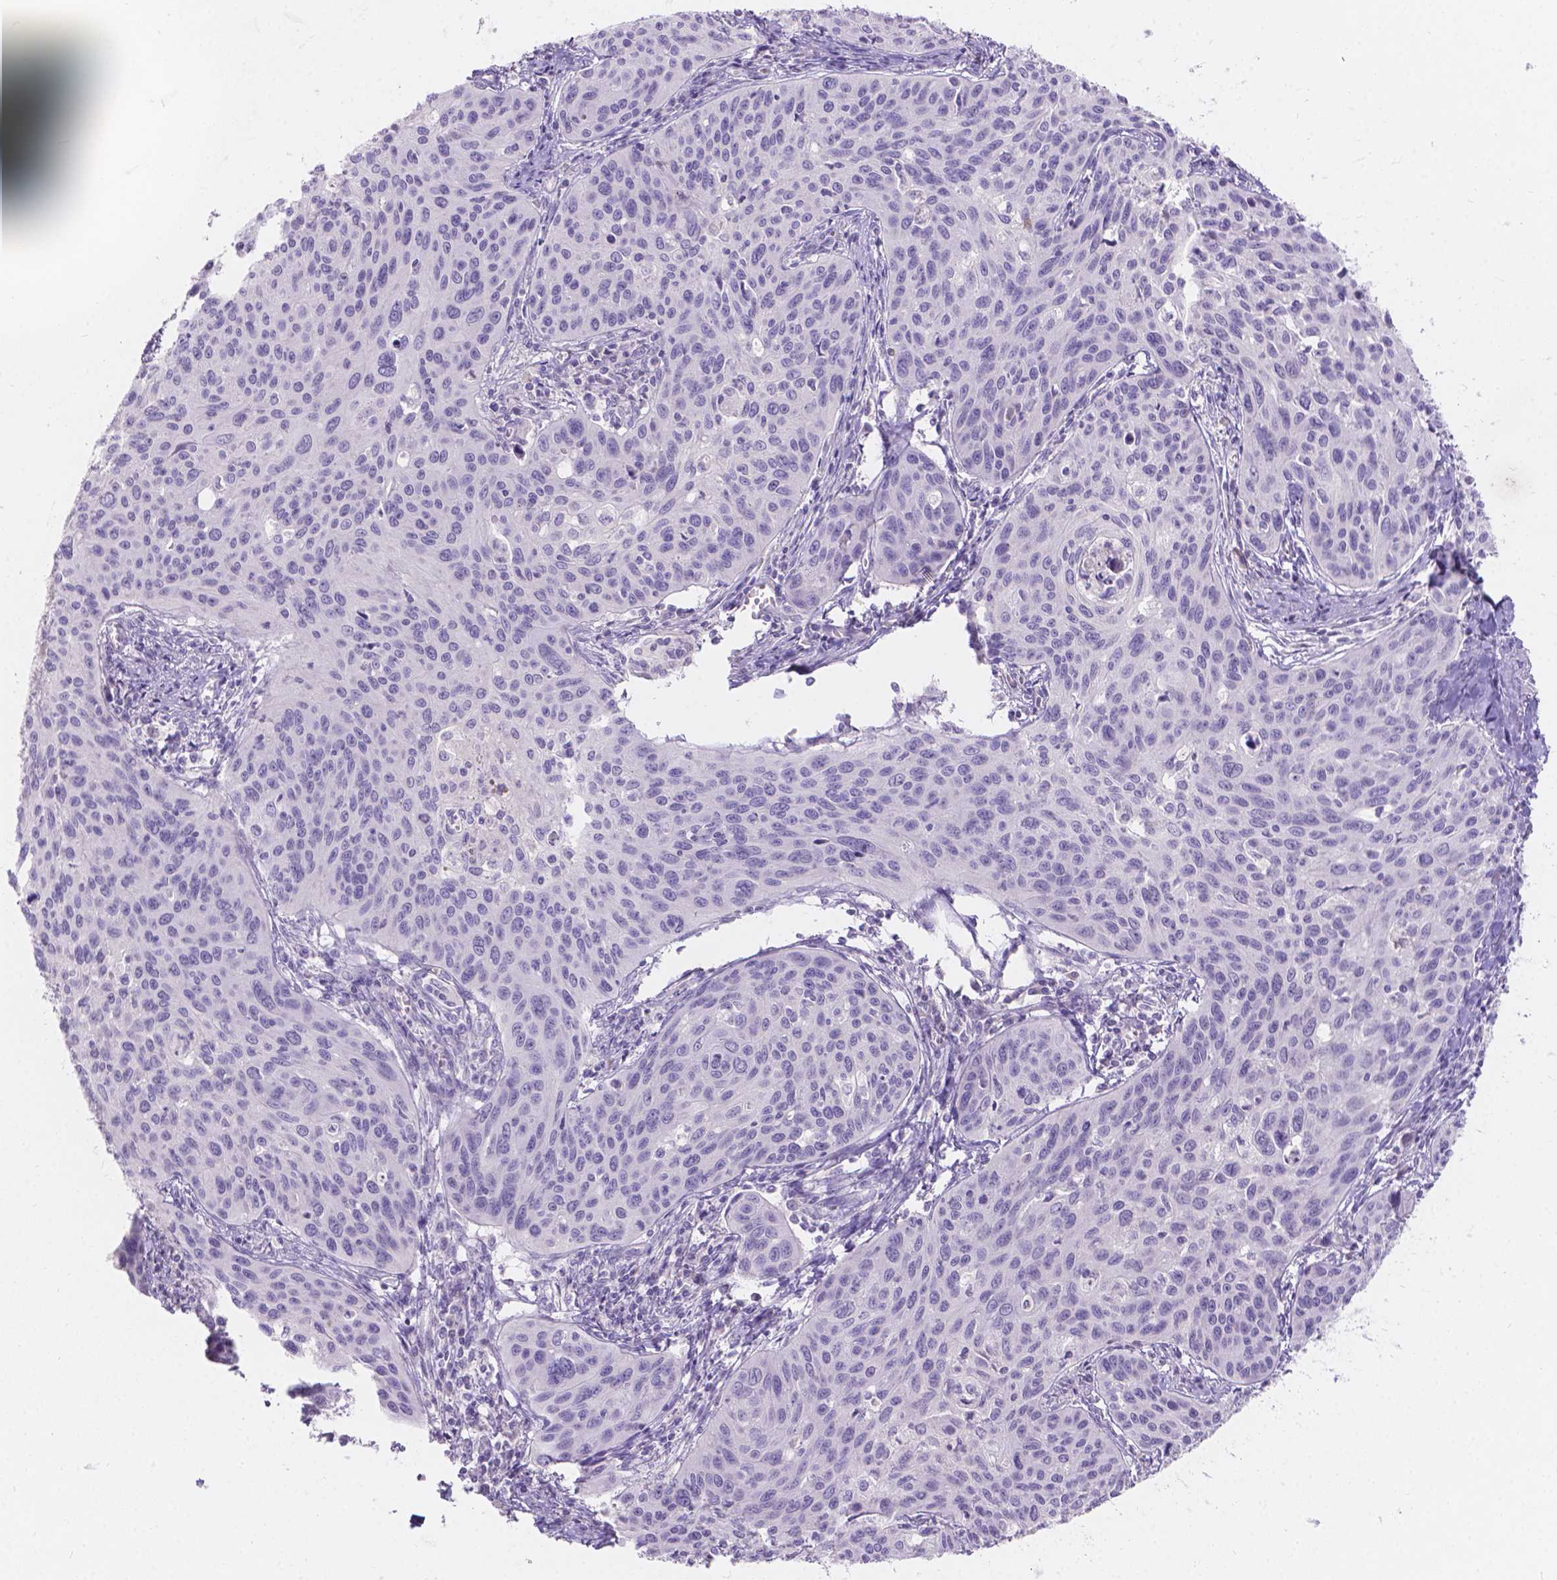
{"staining": {"intensity": "negative", "quantity": "none", "location": "none"}, "tissue": "cervical cancer", "cell_type": "Tumor cells", "image_type": "cancer", "snomed": [{"axis": "morphology", "description": "Squamous cell carcinoma, NOS"}, {"axis": "topography", "description": "Cervix"}], "caption": "This is an IHC micrograph of human cervical cancer. There is no expression in tumor cells.", "gene": "HTN3", "patient": {"sex": "female", "age": 31}}